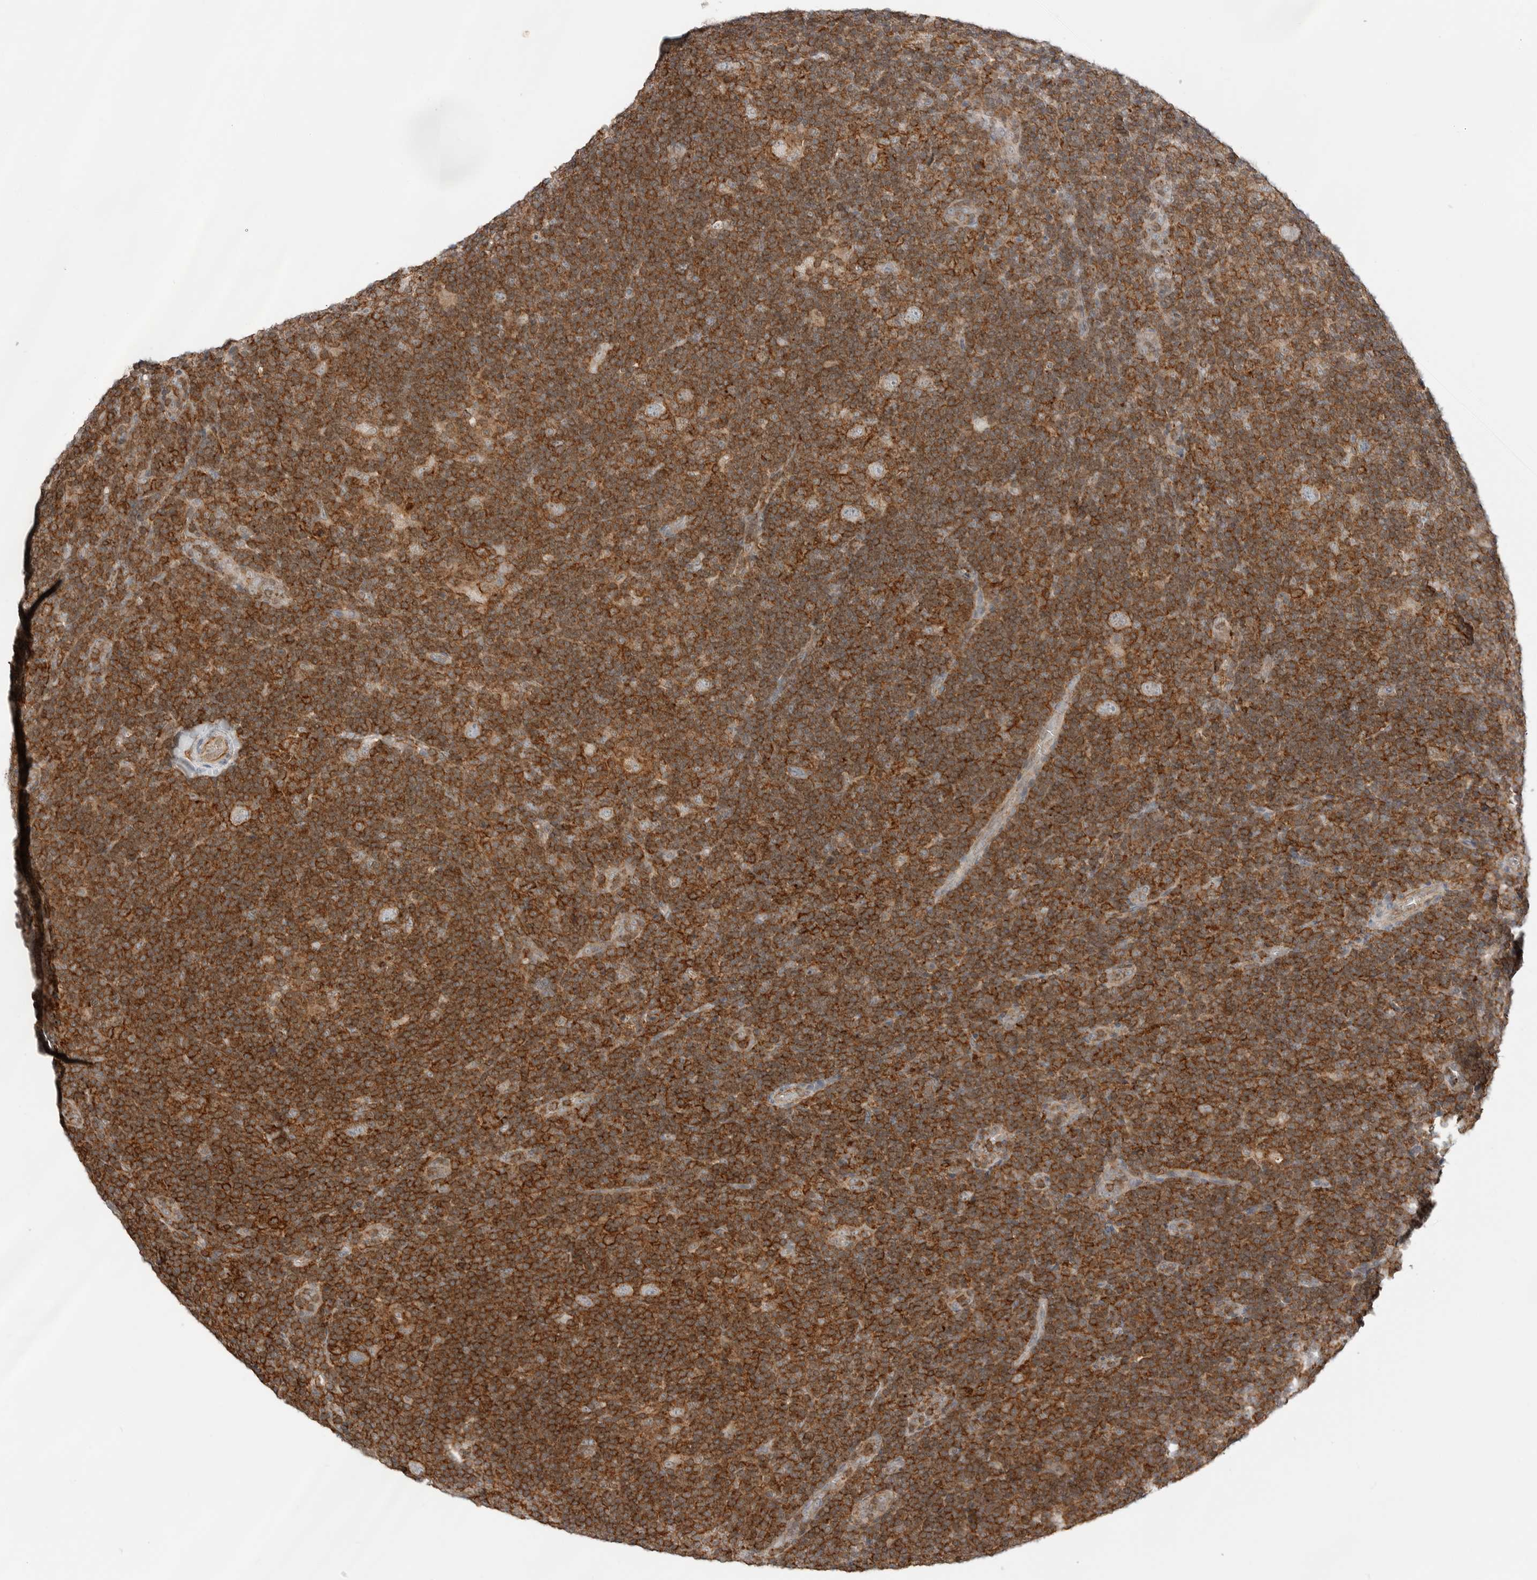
{"staining": {"intensity": "negative", "quantity": "none", "location": "none"}, "tissue": "lymphoma", "cell_type": "Tumor cells", "image_type": "cancer", "snomed": [{"axis": "morphology", "description": "Hodgkin's disease, NOS"}, {"axis": "topography", "description": "Lymph node"}], "caption": "There is no significant staining in tumor cells of Hodgkin's disease.", "gene": "LEFTY2", "patient": {"sex": "female", "age": 57}}